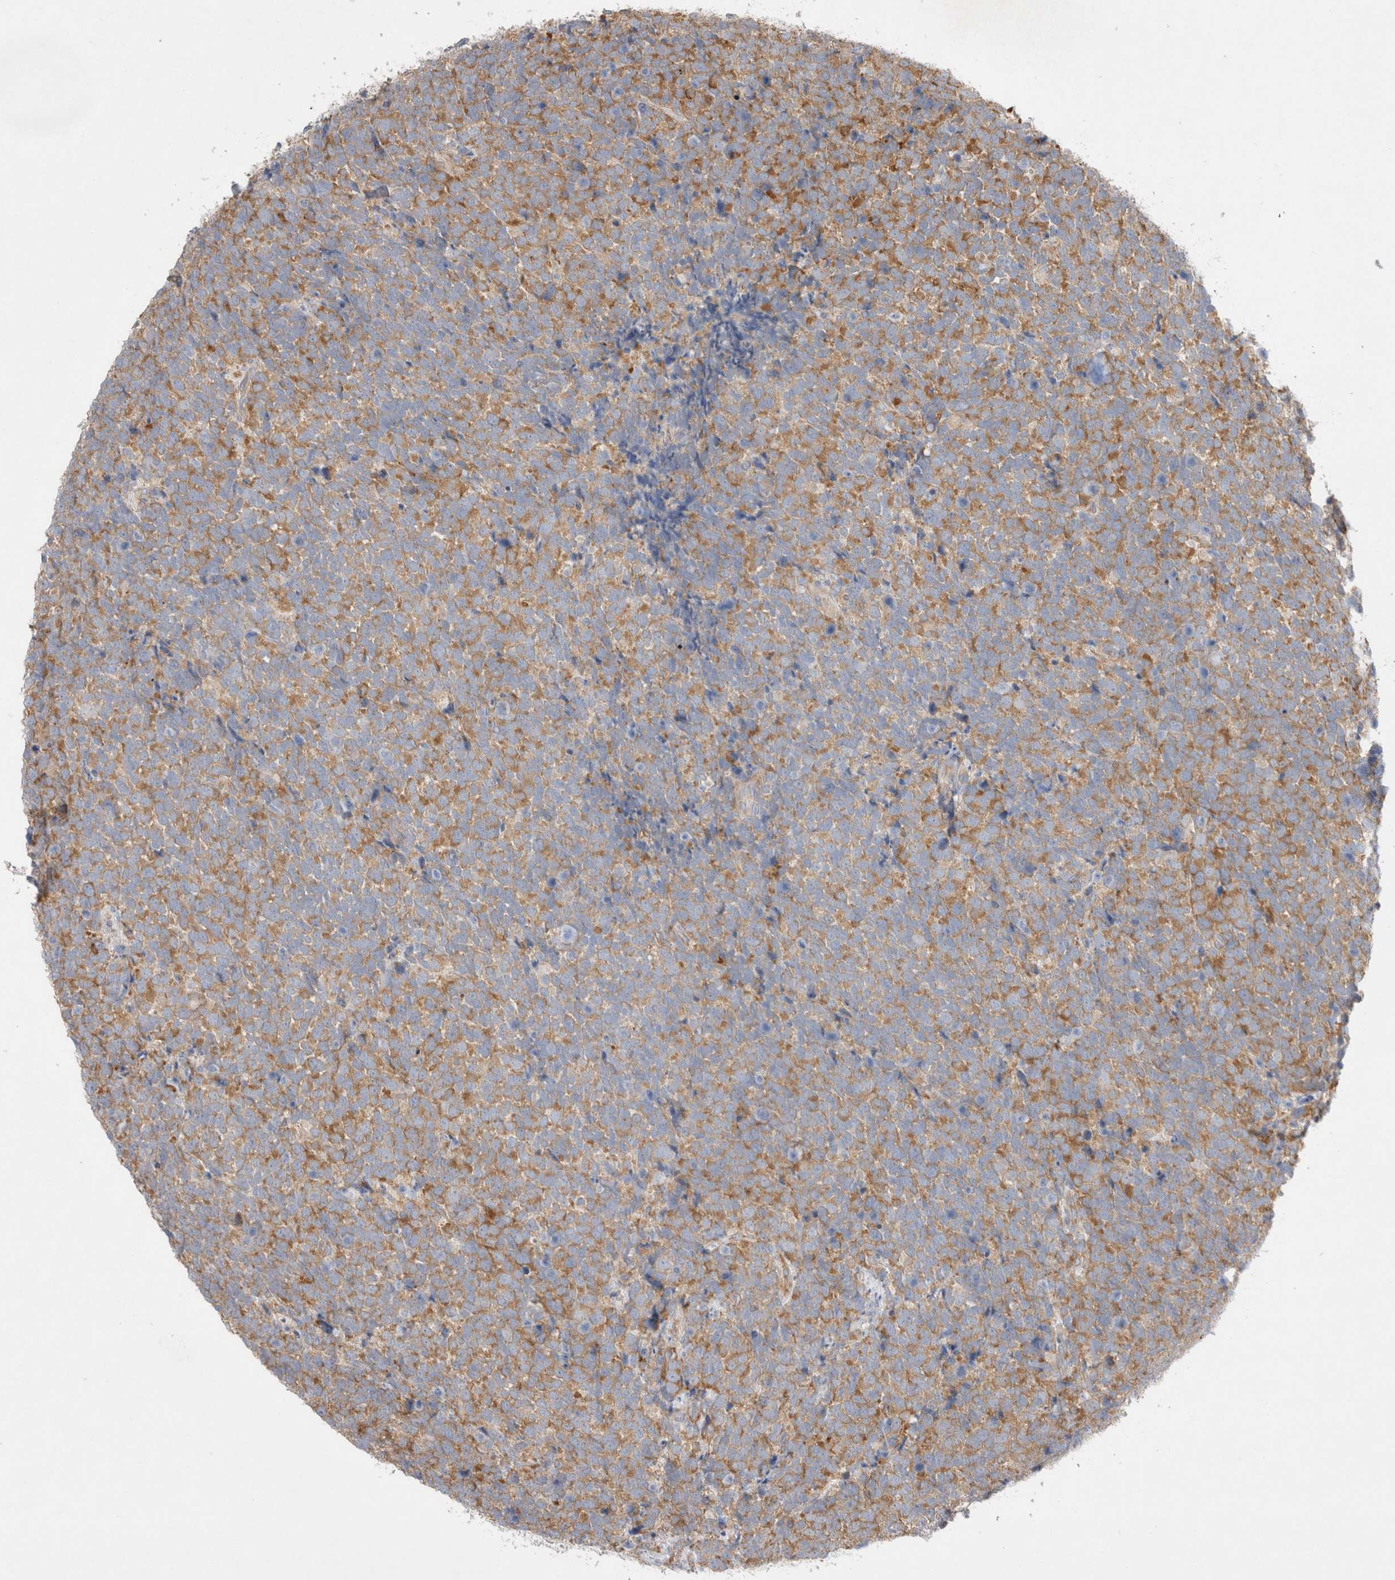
{"staining": {"intensity": "moderate", "quantity": ">75%", "location": "cytoplasmic/membranous"}, "tissue": "urothelial cancer", "cell_type": "Tumor cells", "image_type": "cancer", "snomed": [{"axis": "morphology", "description": "Urothelial carcinoma, High grade"}, {"axis": "topography", "description": "Urinary bladder"}], "caption": "Tumor cells show medium levels of moderate cytoplasmic/membranous positivity in approximately >75% of cells in human urothelial cancer. (IHC, brightfield microscopy, high magnification).", "gene": "ZNF23", "patient": {"sex": "female", "age": 82}}